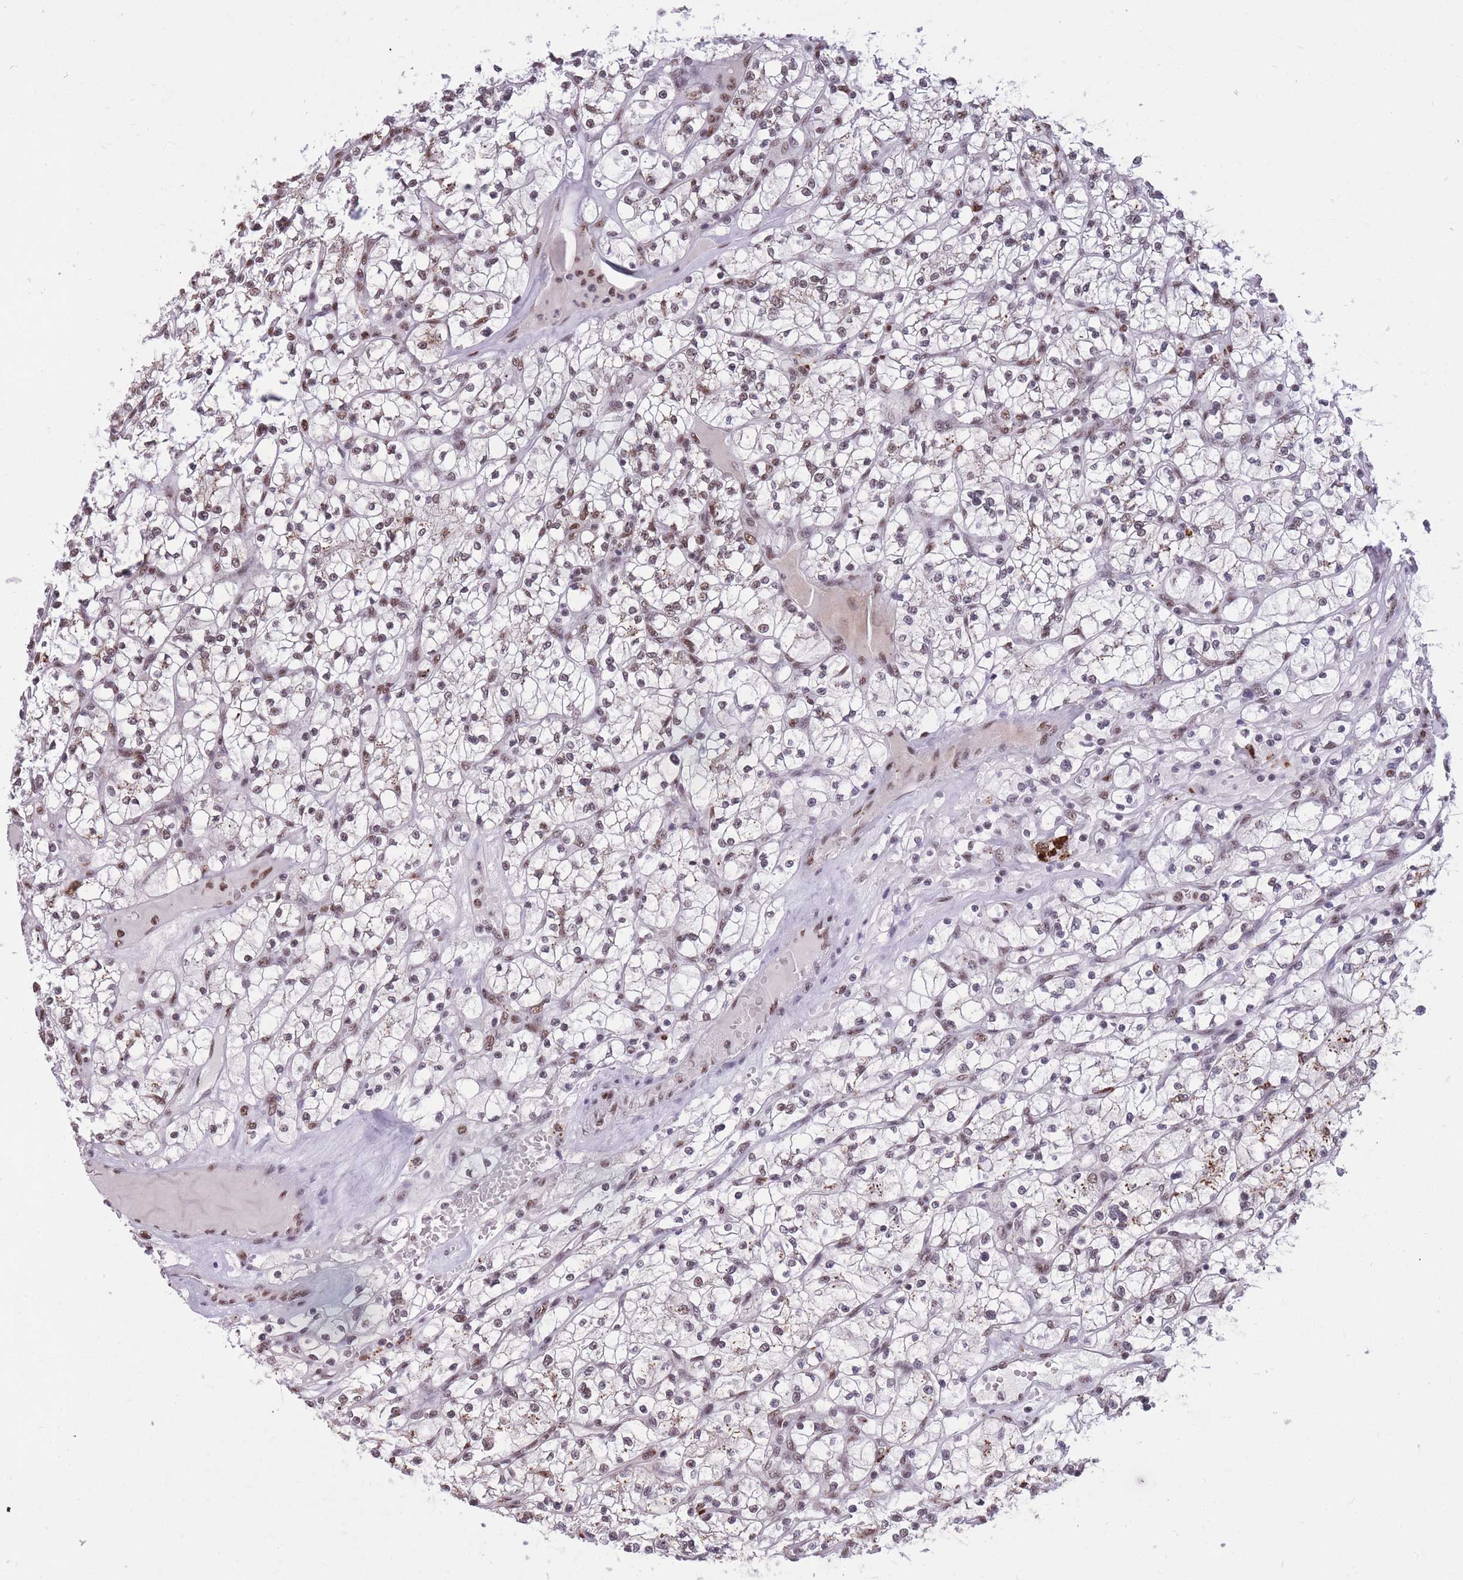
{"staining": {"intensity": "moderate", "quantity": ">75%", "location": "nuclear"}, "tissue": "renal cancer", "cell_type": "Tumor cells", "image_type": "cancer", "snomed": [{"axis": "morphology", "description": "Adenocarcinoma, NOS"}, {"axis": "topography", "description": "Kidney"}], "caption": "Tumor cells reveal medium levels of moderate nuclear staining in about >75% of cells in human renal adenocarcinoma. (DAB = brown stain, brightfield microscopy at high magnification).", "gene": "PRPF19", "patient": {"sex": "female", "age": 64}}